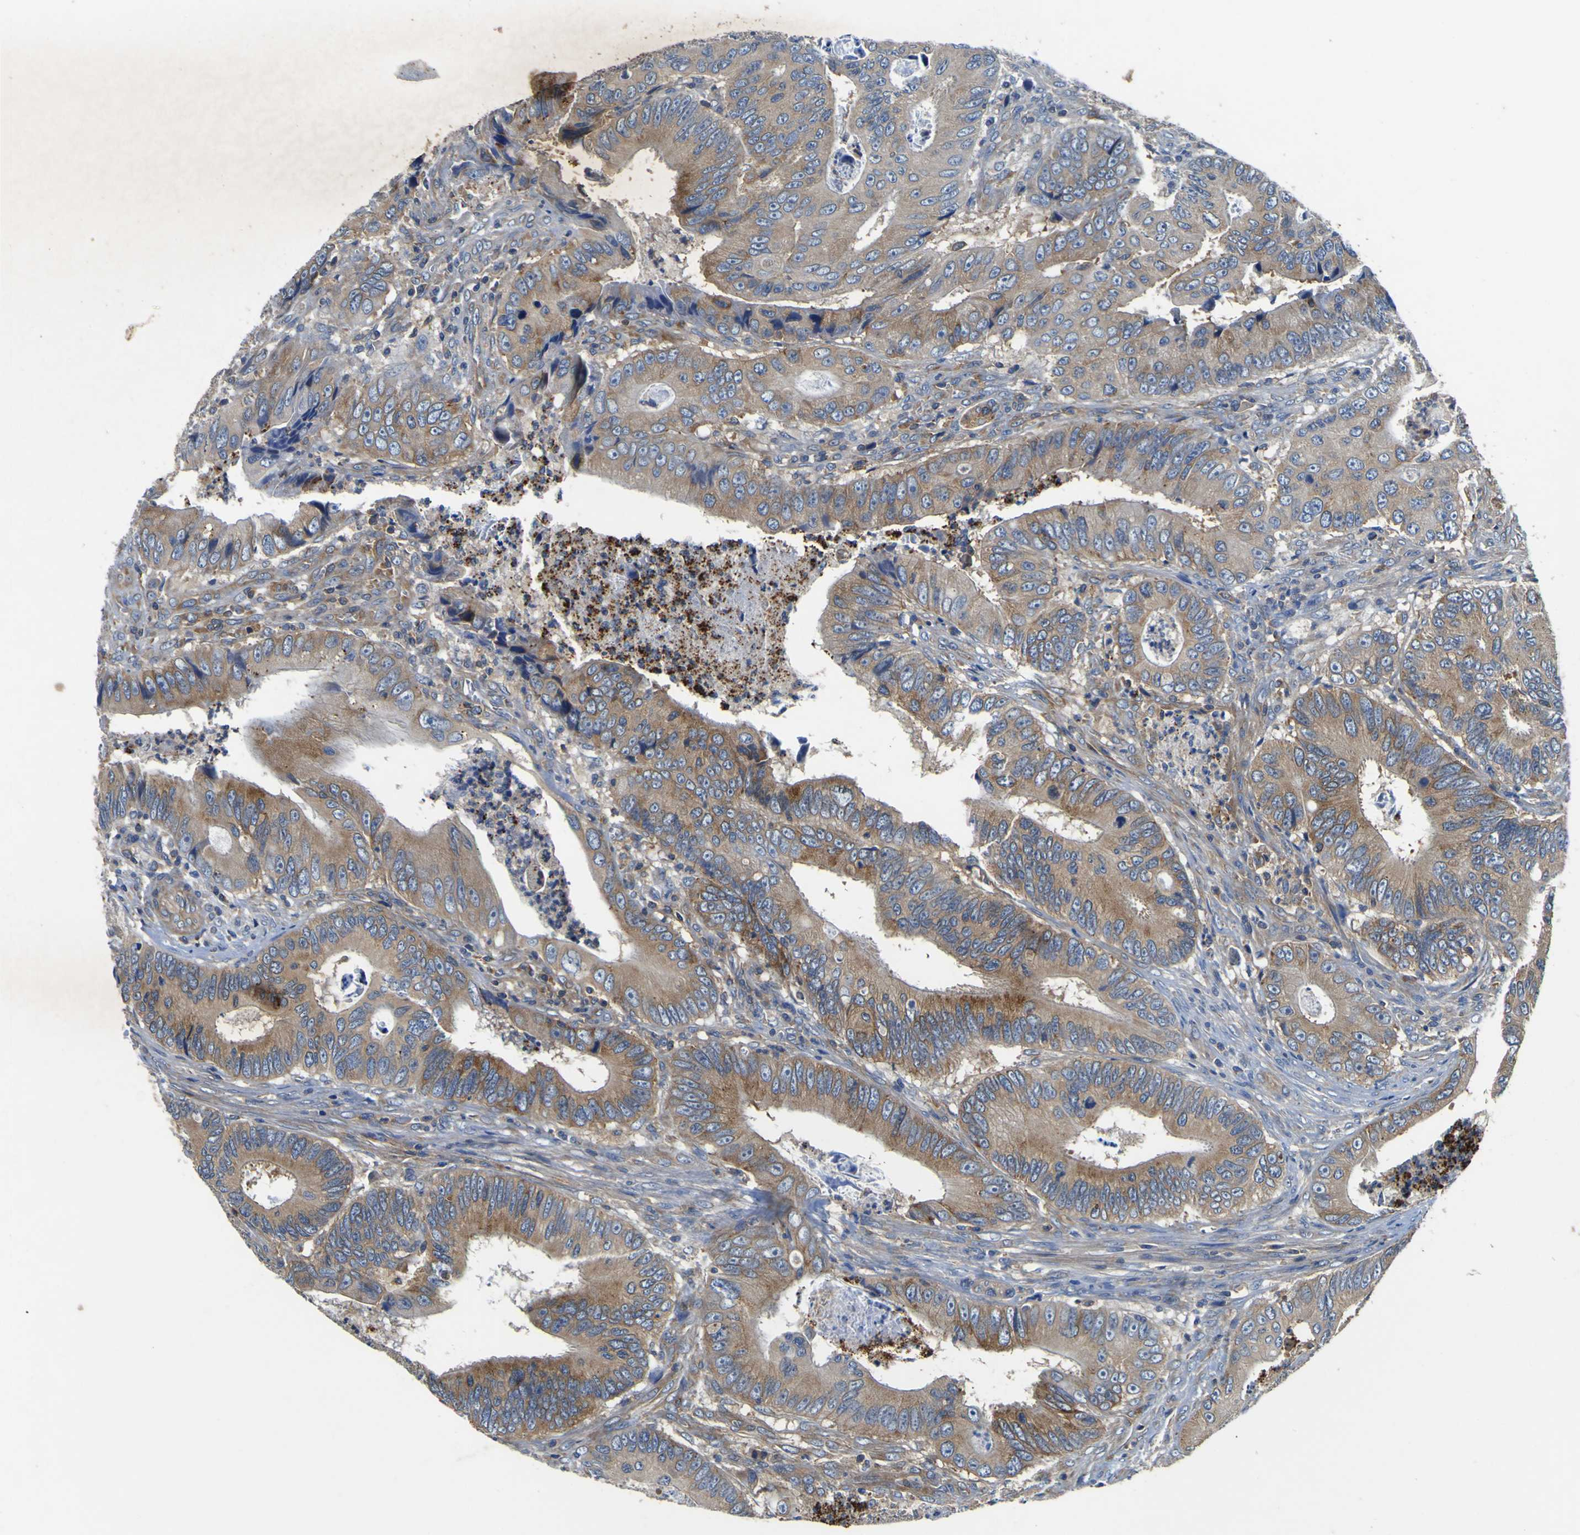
{"staining": {"intensity": "weak", "quantity": ">75%", "location": "cytoplasmic/membranous"}, "tissue": "colorectal cancer", "cell_type": "Tumor cells", "image_type": "cancer", "snomed": [{"axis": "morphology", "description": "Inflammation, NOS"}, {"axis": "morphology", "description": "Adenocarcinoma, NOS"}, {"axis": "topography", "description": "Colon"}], "caption": "Weak cytoplasmic/membranous protein expression is identified in approximately >75% of tumor cells in colorectal cancer. The protein of interest is stained brown, and the nuclei are stained in blue (DAB IHC with brightfield microscopy, high magnification).", "gene": "CNR2", "patient": {"sex": "male", "age": 72}}